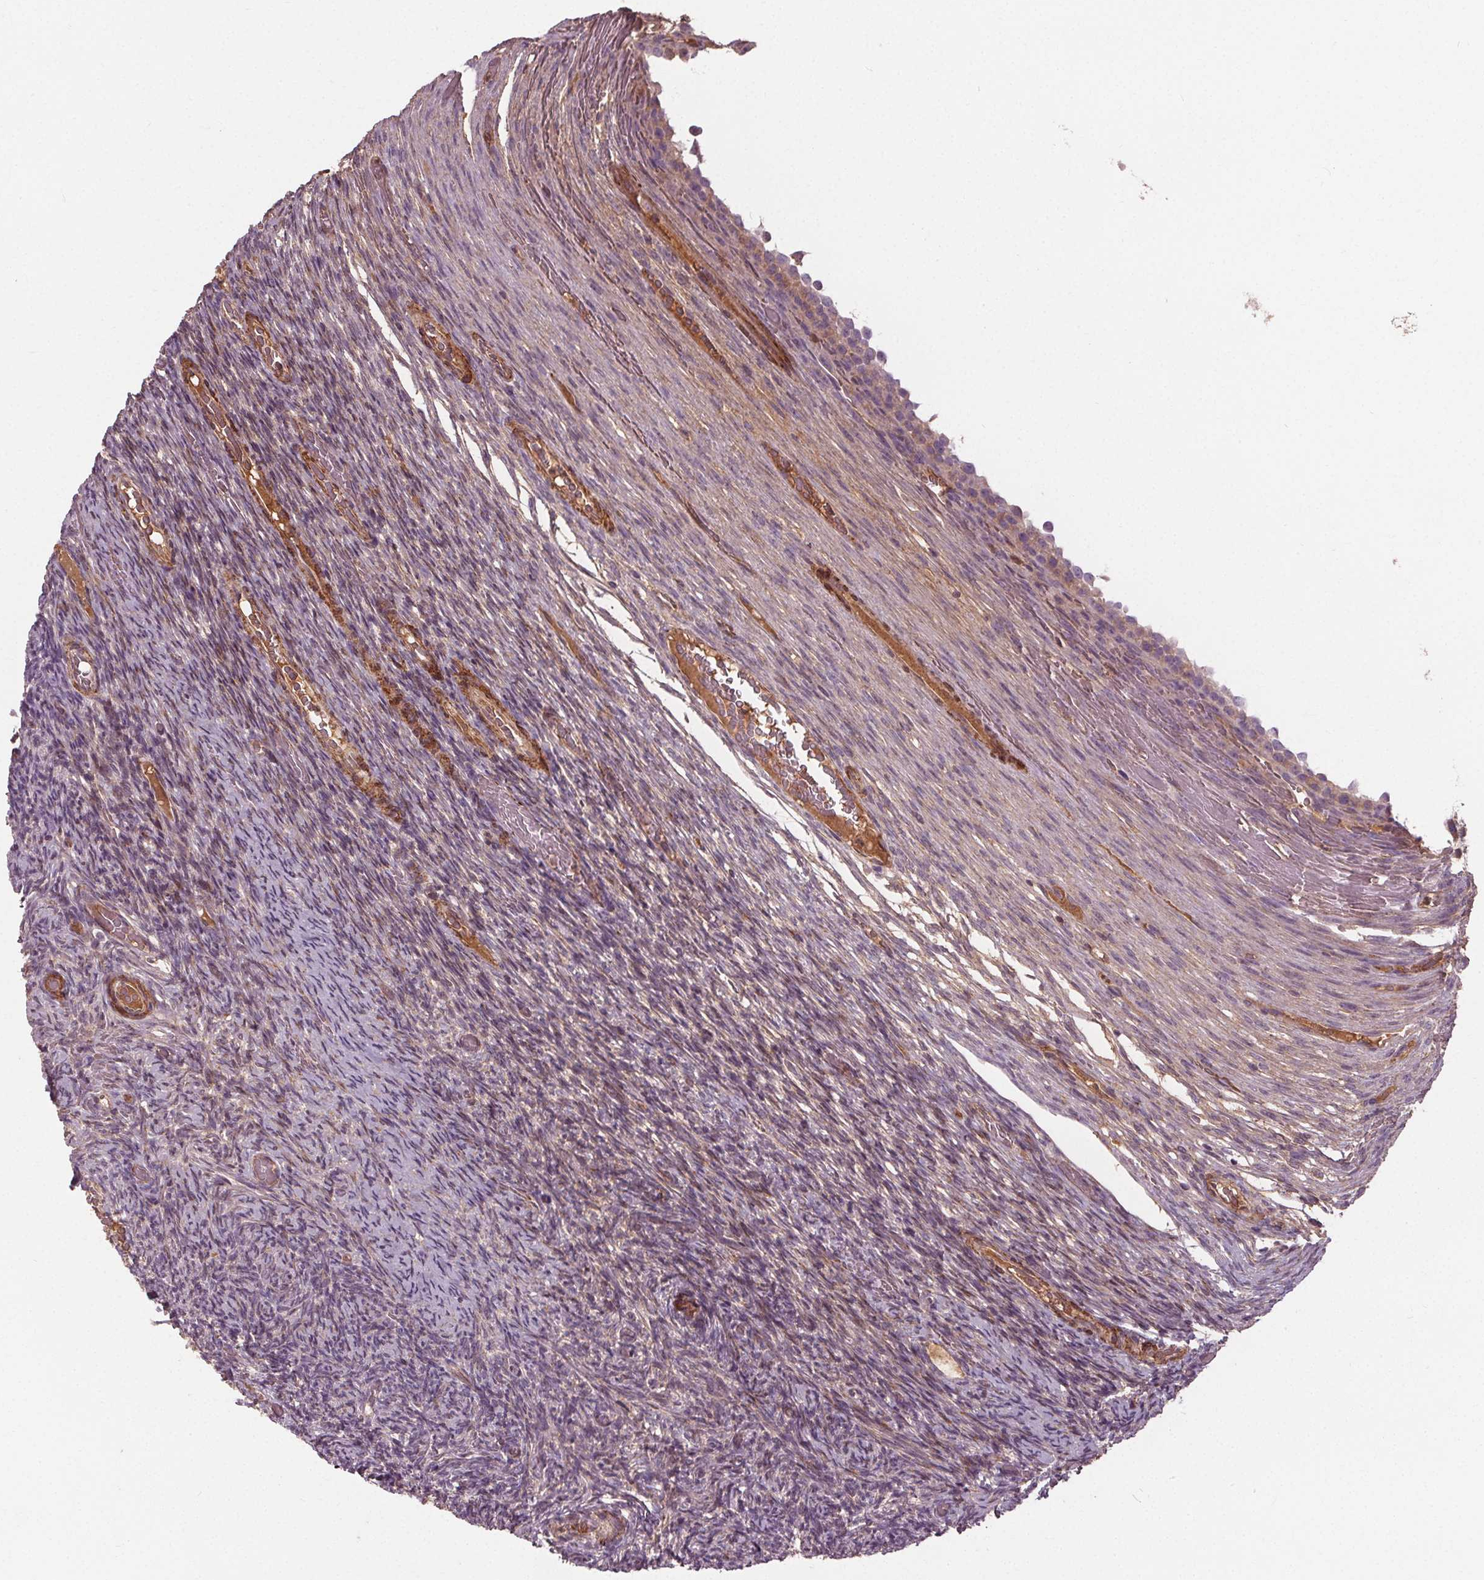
{"staining": {"intensity": "weak", "quantity": ">75%", "location": "cytoplasmic/membranous"}, "tissue": "ovary", "cell_type": "Follicle cells", "image_type": "normal", "snomed": [{"axis": "morphology", "description": "Normal tissue, NOS"}, {"axis": "topography", "description": "Ovary"}], "caption": "A brown stain highlights weak cytoplasmic/membranous expression of a protein in follicle cells of unremarkable ovary. The staining was performed using DAB, with brown indicating positive protein expression. Nuclei are stained blue with hematoxylin.", "gene": "PDGFD", "patient": {"sex": "female", "age": 34}}